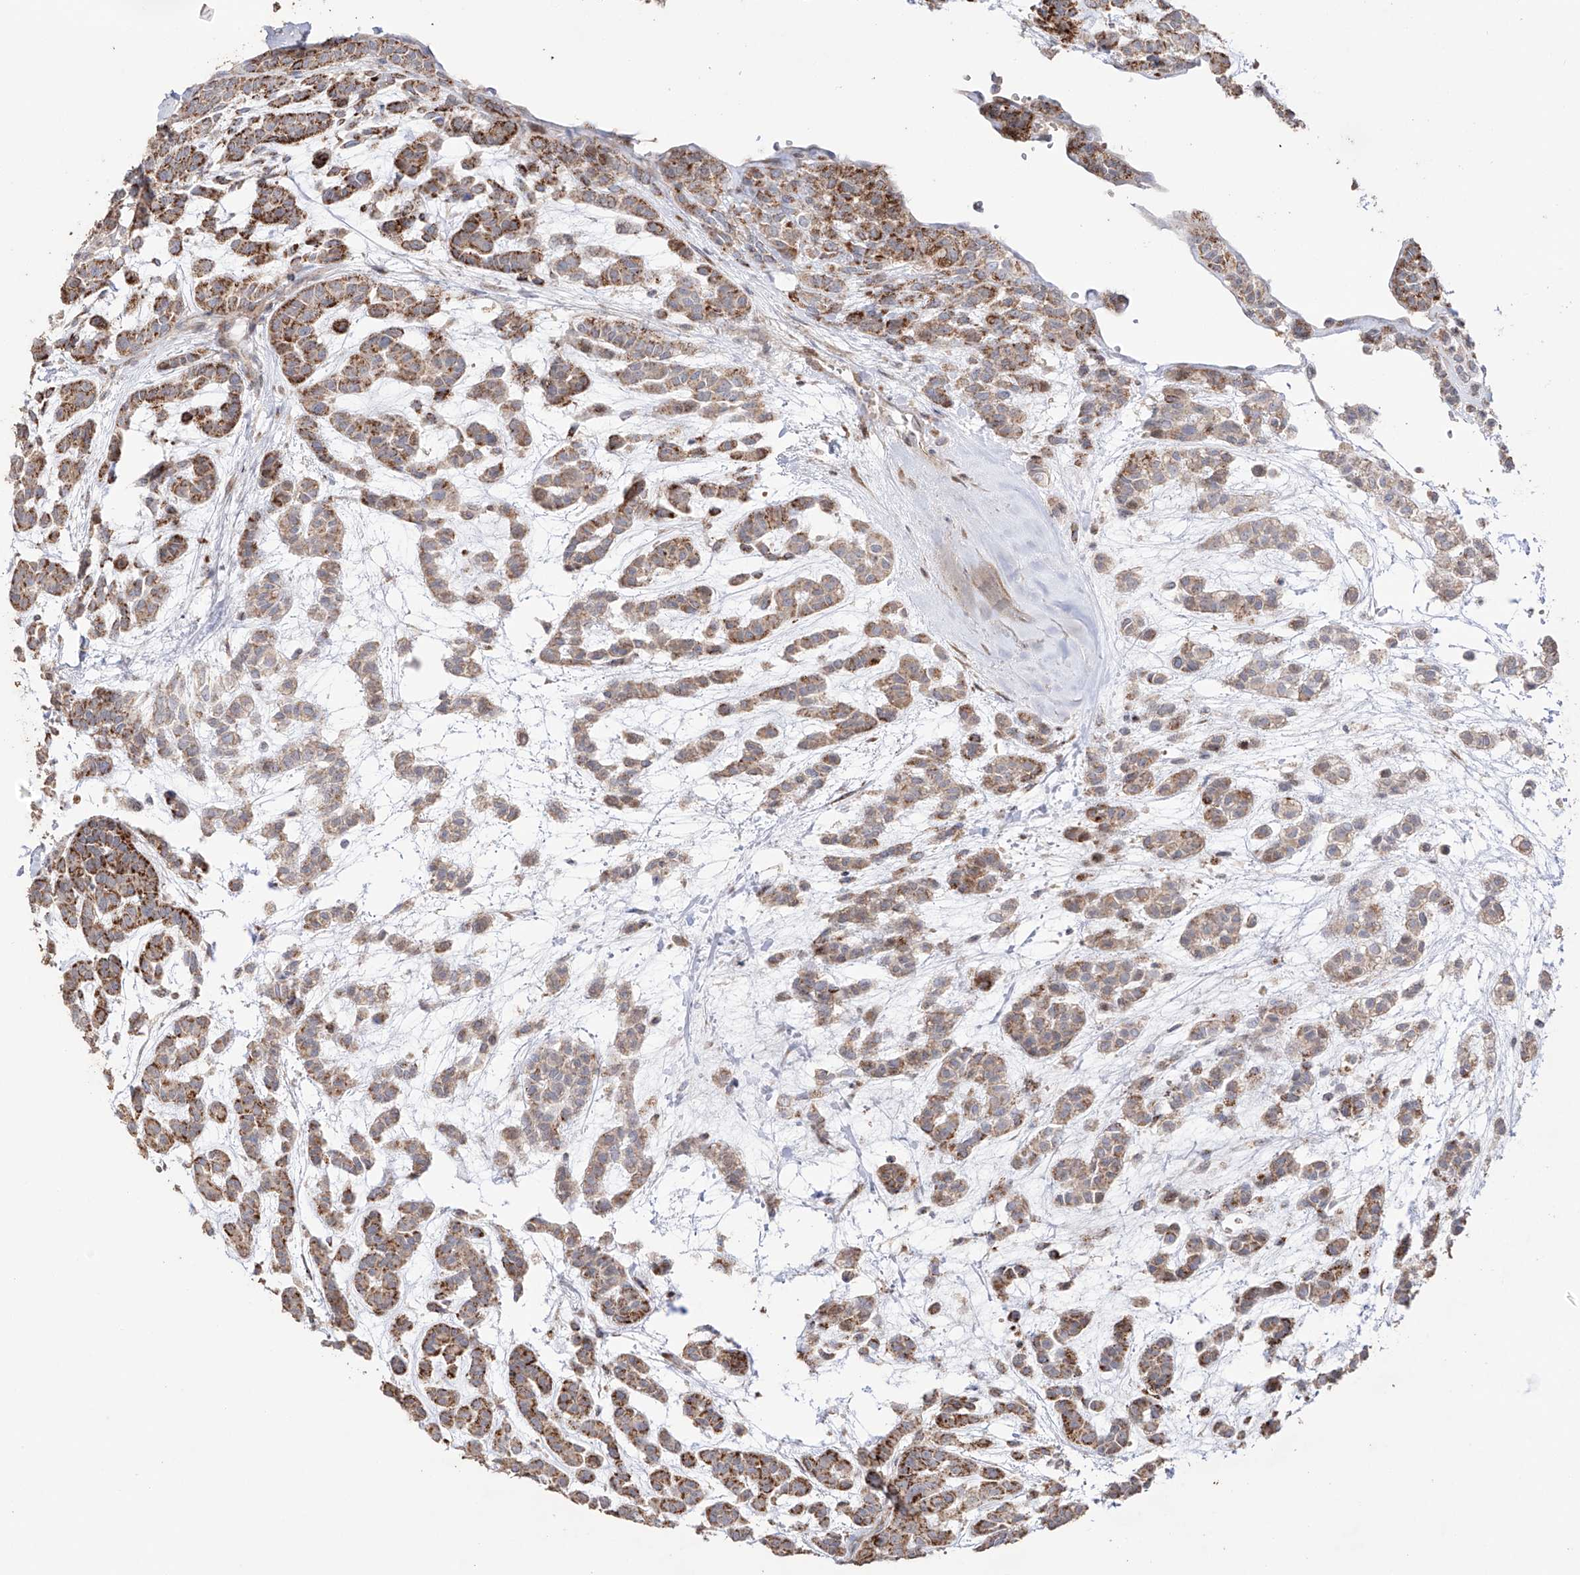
{"staining": {"intensity": "moderate", "quantity": ">75%", "location": "cytoplasmic/membranous"}, "tissue": "head and neck cancer", "cell_type": "Tumor cells", "image_type": "cancer", "snomed": [{"axis": "morphology", "description": "Adenocarcinoma, NOS"}, {"axis": "morphology", "description": "Adenoma, NOS"}, {"axis": "topography", "description": "Head-Neck"}], "caption": "Head and neck cancer (adenocarcinoma) tissue demonstrates moderate cytoplasmic/membranous expression in approximately >75% of tumor cells", "gene": "YKT6", "patient": {"sex": "female", "age": 55}}